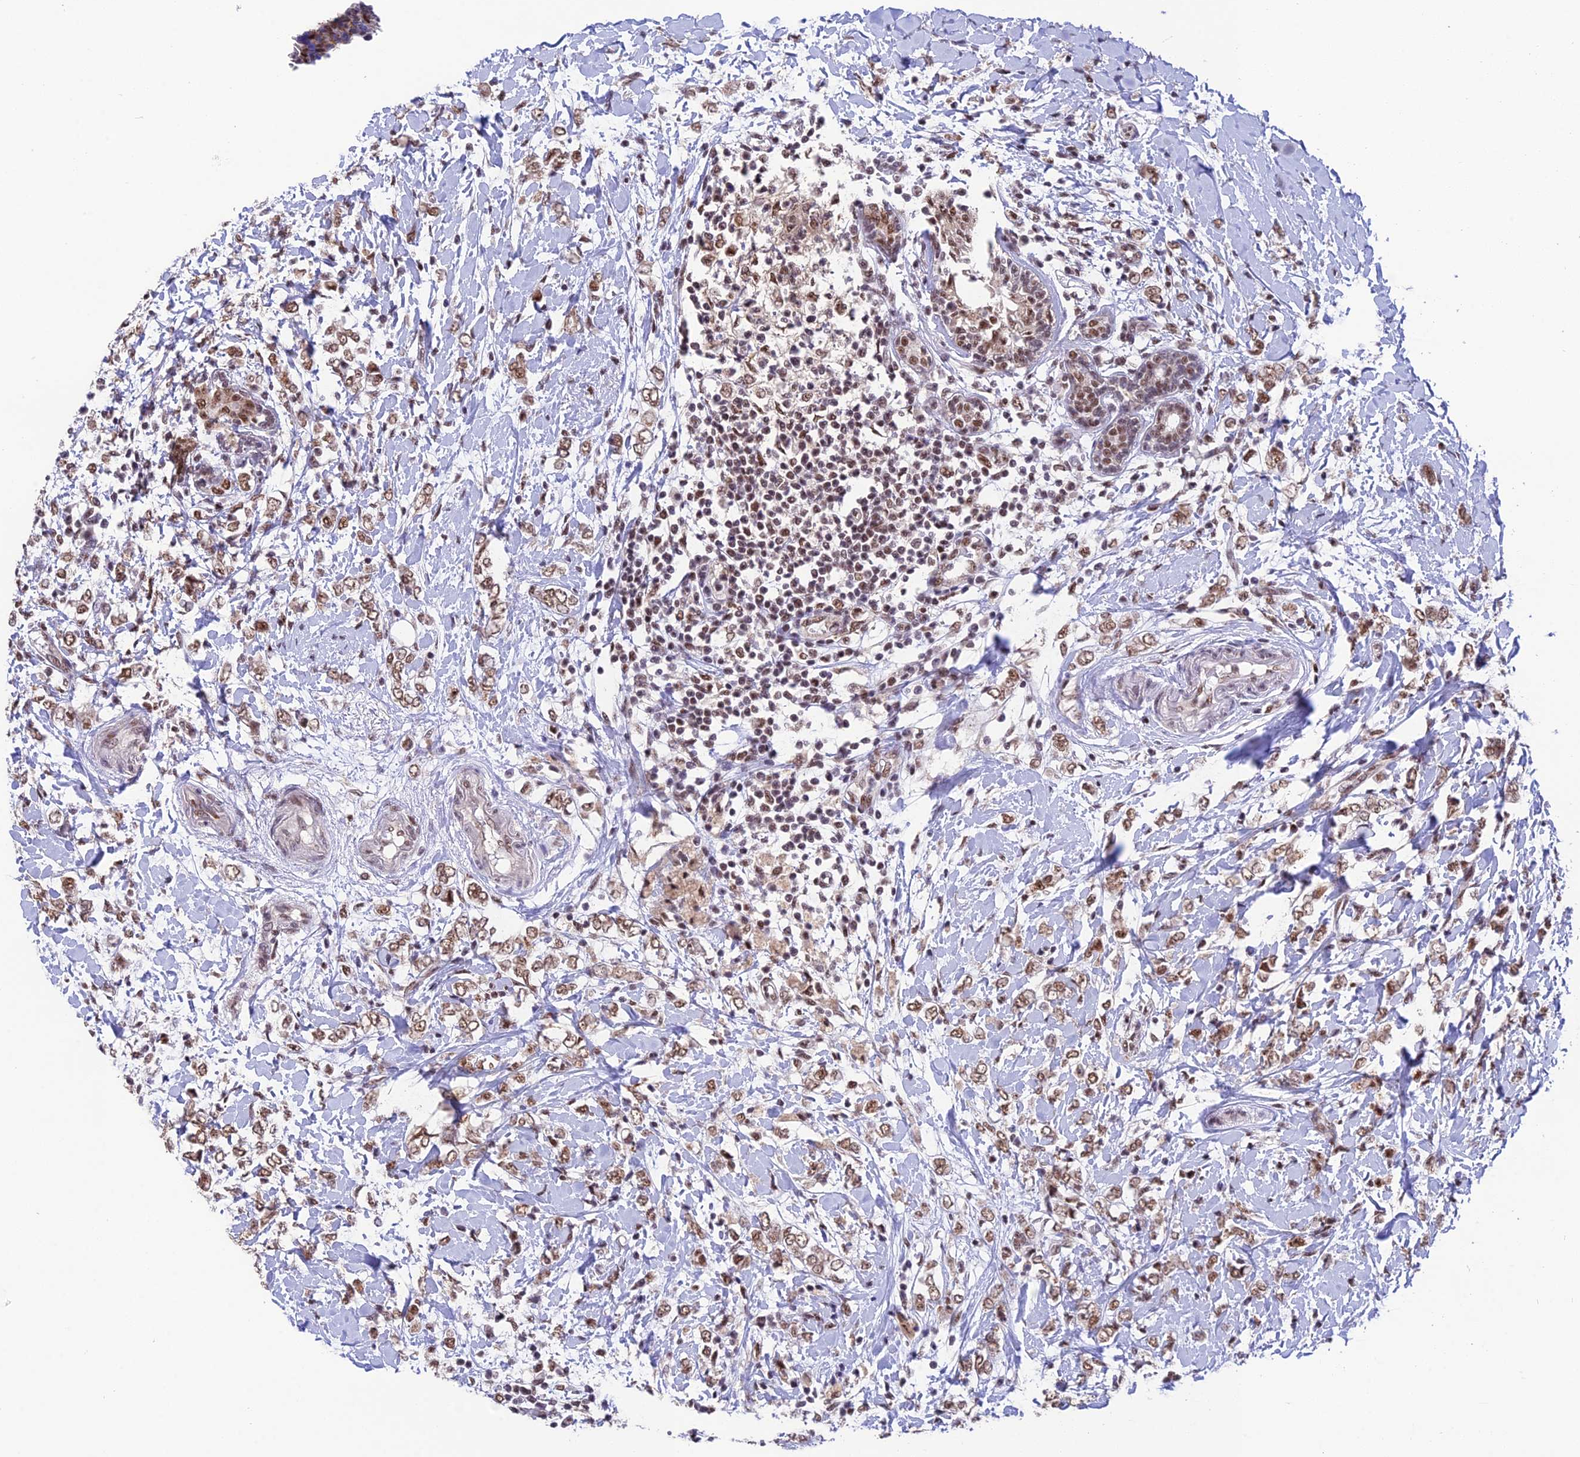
{"staining": {"intensity": "moderate", "quantity": ">75%", "location": "nuclear"}, "tissue": "breast cancer", "cell_type": "Tumor cells", "image_type": "cancer", "snomed": [{"axis": "morphology", "description": "Normal tissue, NOS"}, {"axis": "morphology", "description": "Lobular carcinoma"}, {"axis": "topography", "description": "Breast"}], "caption": "IHC image of human breast lobular carcinoma stained for a protein (brown), which exhibits medium levels of moderate nuclear staining in approximately >75% of tumor cells.", "gene": "THOC7", "patient": {"sex": "female", "age": 47}}